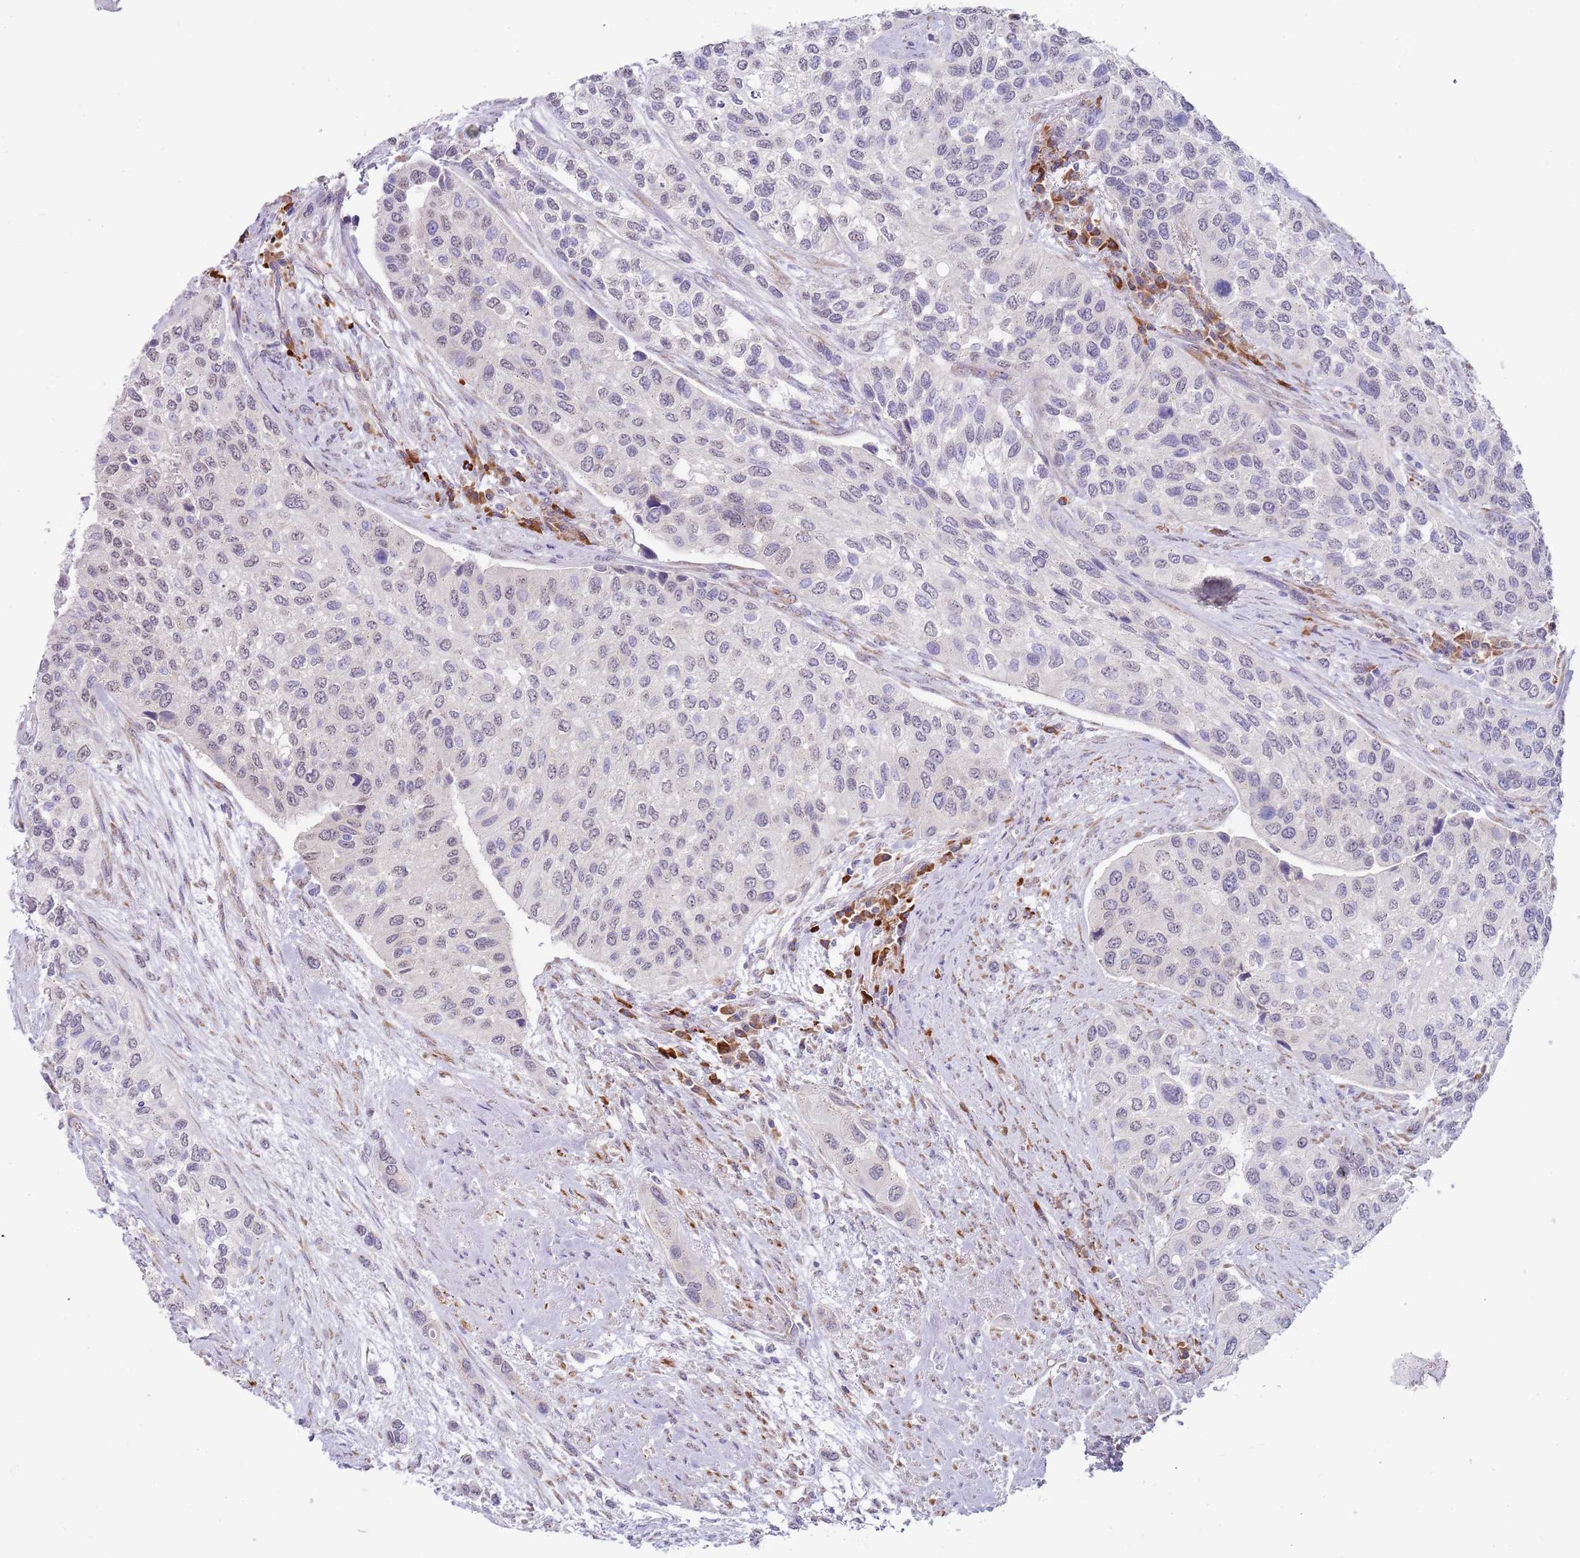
{"staining": {"intensity": "negative", "quantity": "none", "location": "none"}, "tissue": "urothelial cancer", "cell_type": "Tumor cells", "image_type": "cancer", "snomed": [{"axis": "morphology", "description": "Normal tissue, NOS"}, {"axis": "morphology", "description": "Urothelial carcinoma, High grade"}, {"axis": "topography", "description": "Vascular tissue"}, {"axis": "topography", "description": "Urinary bladder"}], "caption": "Immunohistochemistry of urothelial cancer reveals no staining in tumor cells. The staining is performed using DAB brown chromogen with nuclei counter-stained in using hematoxylin.", "gene": "TNRC6C", "patient": {"sex": "female", "age": 56}}